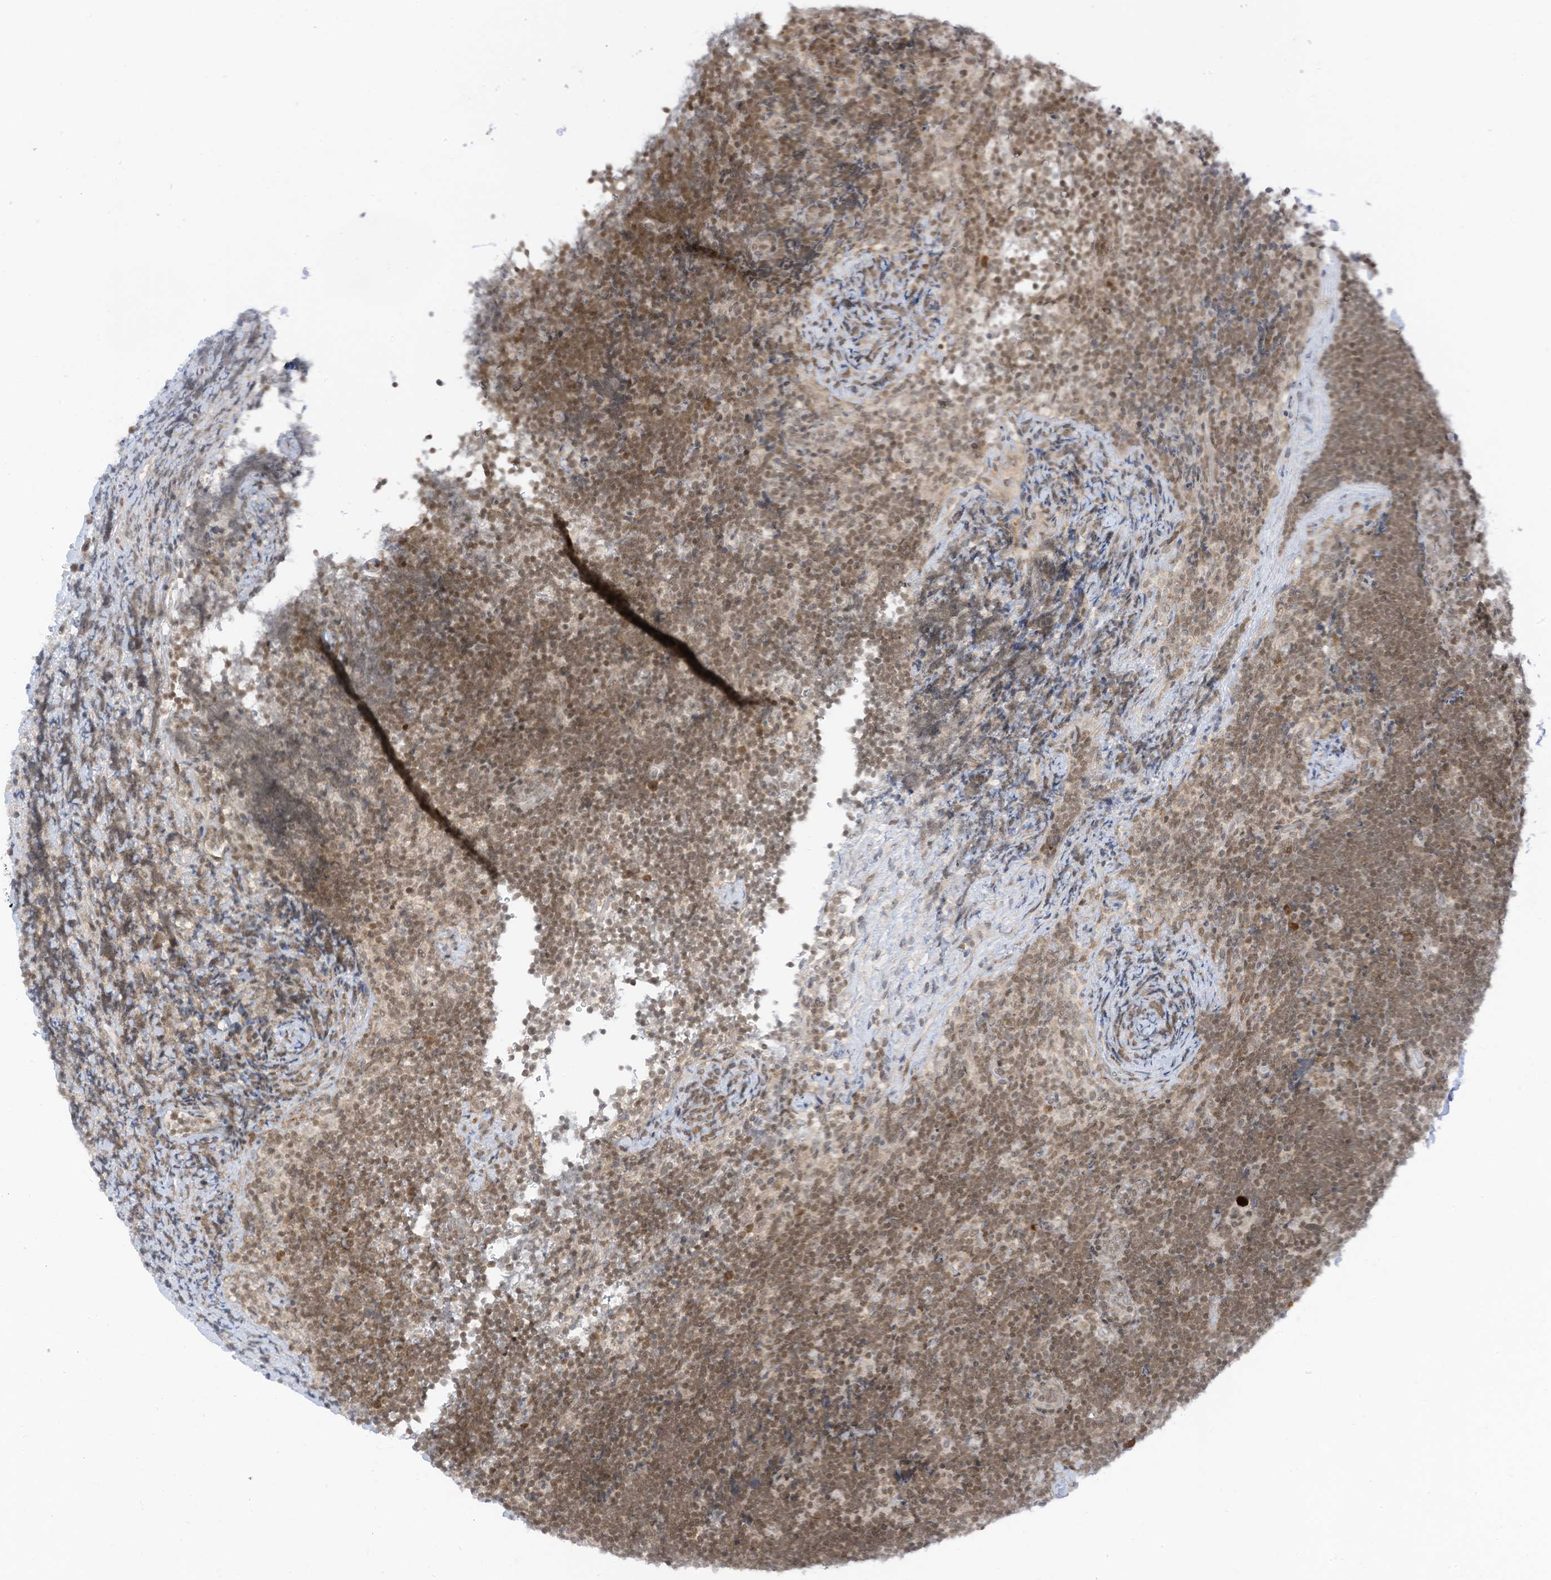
{"staining": {"intensity": "moderate", "quantity": ">75%", "location": "nuclear"}, "tissue": "lymphoma", "cell_type": "Tumor cells", "image_type": "cancer", "snomed": [{"axis": "morphology", "description": "Malignant lymphoma, non-Hodgkin's type, High grade"}, {"axis": "topography", "description": "Lymph node"}], "caption": "A brown stain shows moderate nuclear staining of a protein in human lymphoma tumor cells.", "gene": "EDF1", "patient": {"sex": "male", "age": 13}}